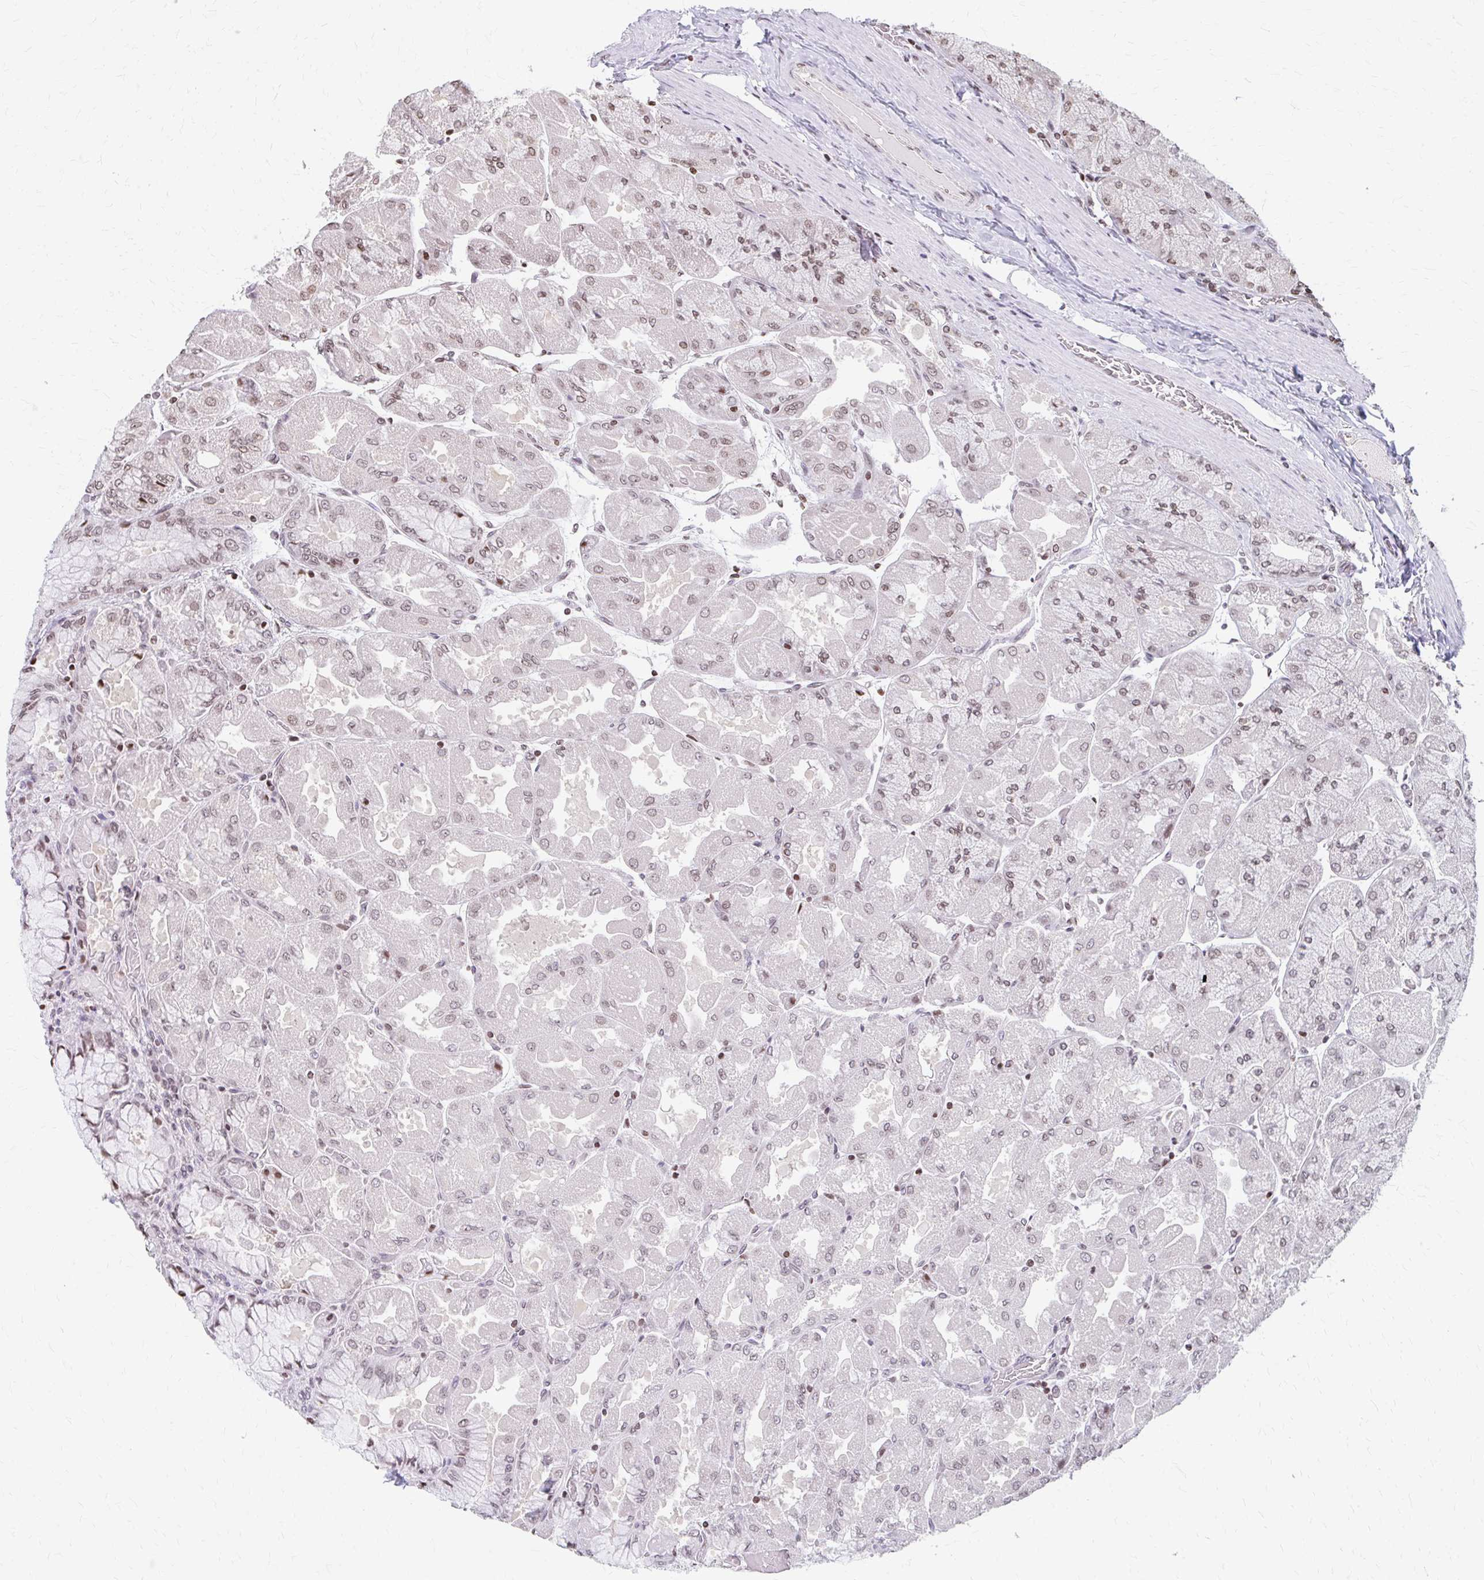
{"staining": {"intensity": "moderate", "quantity": ">75%", "location": "nuclear"}, "tissue": "stomach", "cell_type": "Glandular cells", "image_type": "normal", "snomed": [{"axis": "morphology", "description": "Normal tissue, NOS"}, {"axis": "topography", "description": "Stomach"}], "caption": "Immunohistochemical staining of unremarkable stomach reveals moderate nuclear protein expression in about >75% of glandular cells.", "gene": "ORC3", "patient": {"sex": "female", "age": 61}}